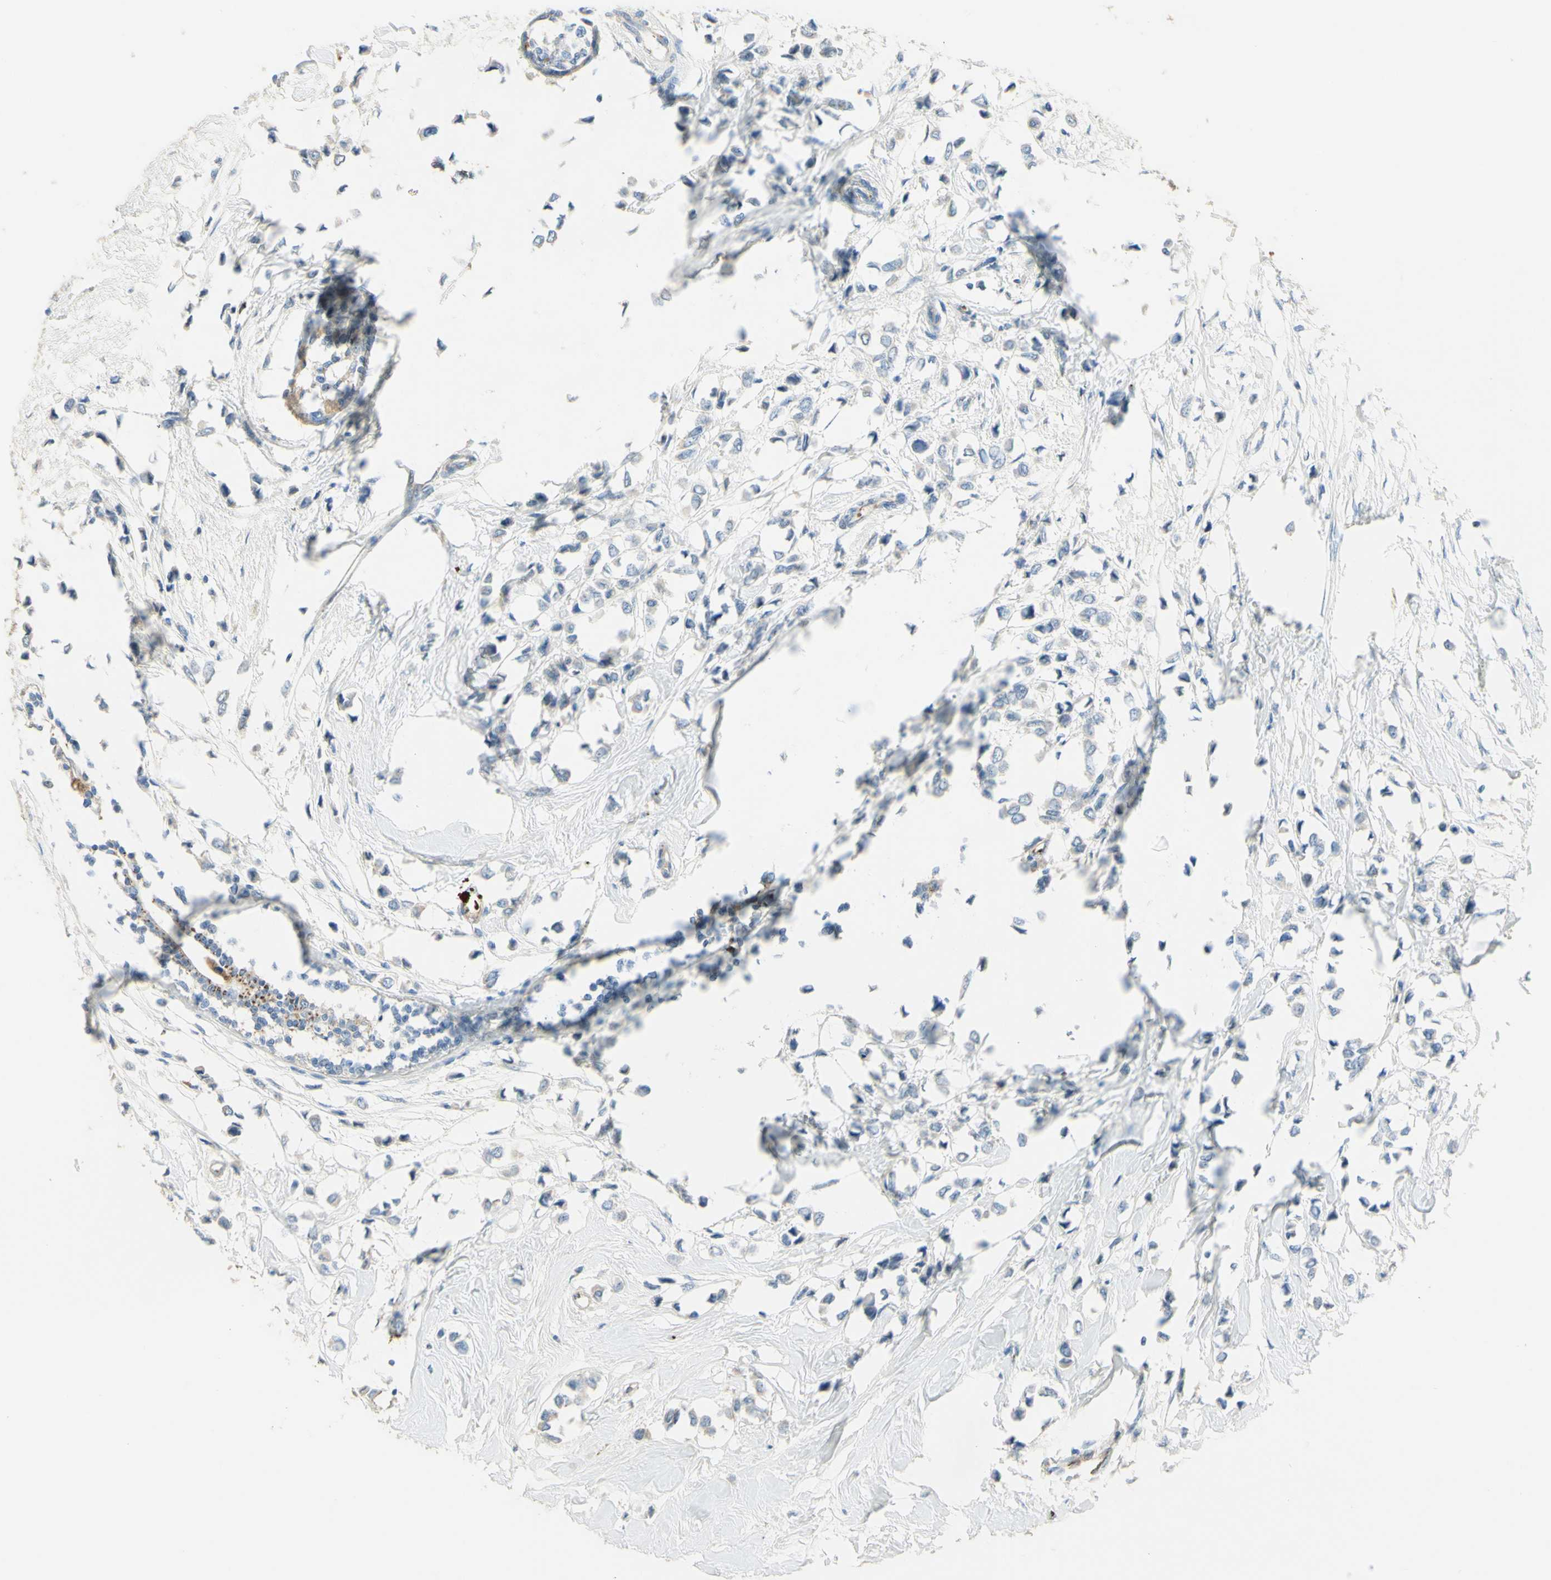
{"staining": {"intensity": "negative", "quantity": "none", "location": "none"}, "tissue": "breast cancer", "cell_type": "Tumor cells", "image_type": "cancer", "snomed": [{"axis": "morphology", "description": "Lobular carcinoma"}, {"axis": "topography", "description": "Breast"}], "caption": "The micrograph exhibits no staining of tumor cells in breast lobular carcinoma. The staining is performed using DAB (3,3'-diaminobenzidine) brown chromogen with nuclei counter-stained in using hematoxylin.", "gene": "GAN", "patient": {"sex": "female", "age": 51}}